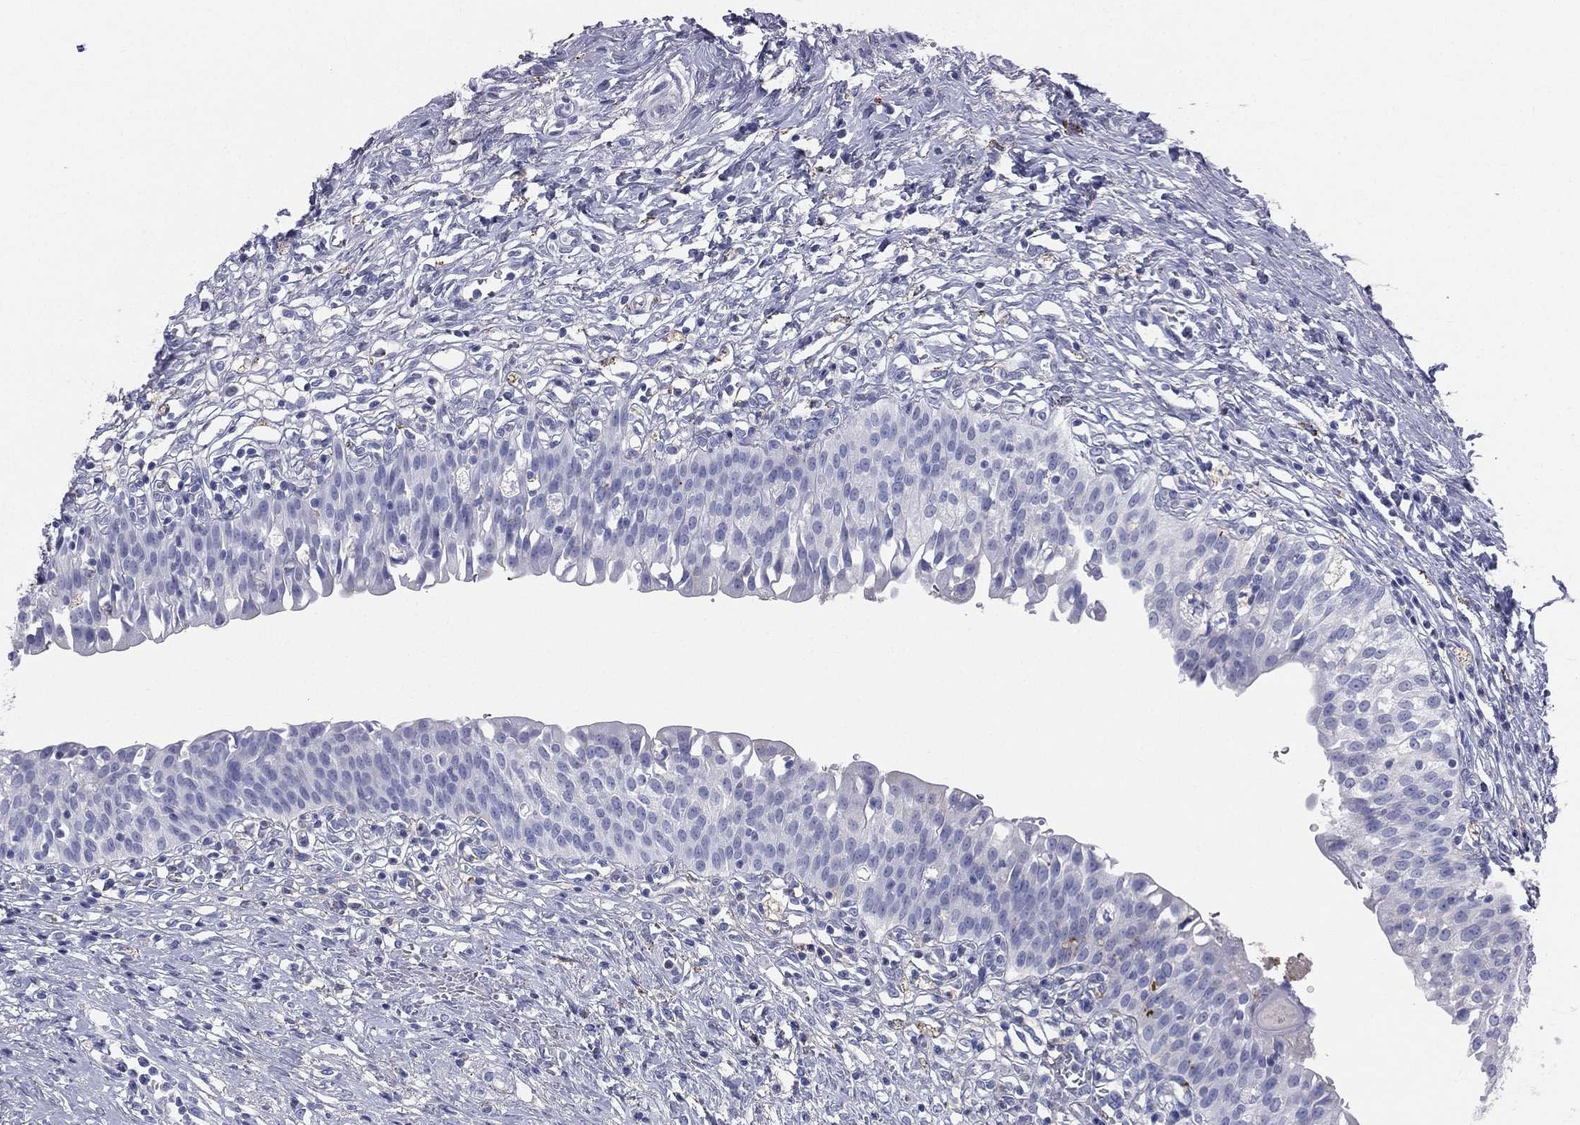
{"staining": {"intensity": "negative", "quantity": "none", "location": "none"}, "tissue": "urinary bladder", "cell_type": "Urothelial cells", "image_type": "normal", "snomed": [{"axis": "morphology", "description": "Normal tissue, NOS"}, {"axis": "topography", "description": "Urinary bladder"}], "caption": "DAB immunohistochemical staining of benign human urinary bladder shows no significant positivity in urothelial cells.", "gene": "HP", "patient": {"sex": "male", "age": 76}}